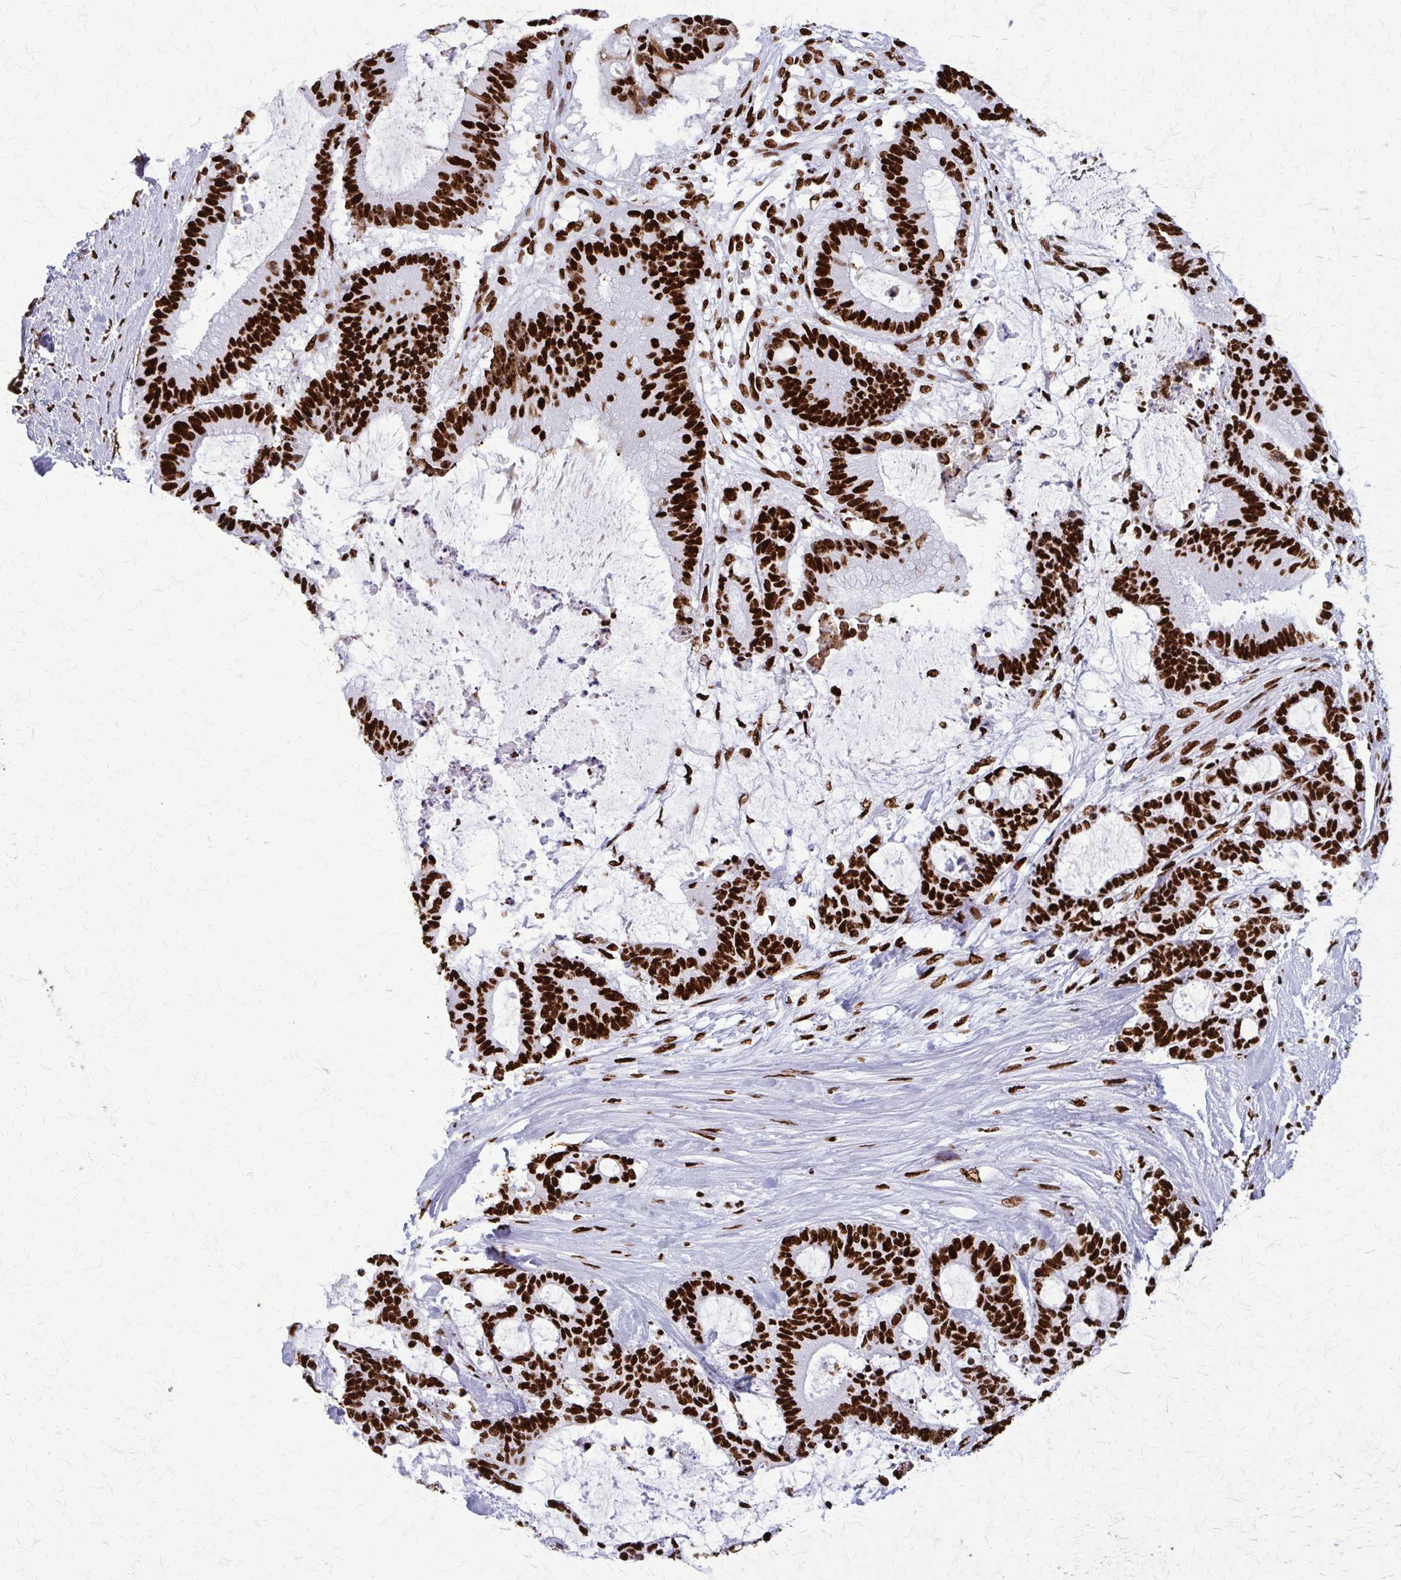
{"staining": {"intensity": "strong", "quantity": ">75%", "location": "nuclear"}, "tissue": "liver cancer", "cell_type": "Tumor cells", "image_type": "cancer", "snomed": [{"axis": "morphology", "description": "Normal tissue, NOS"}, {"axis": "morphology", "description": "Cholangiocarcinoma"}, {"axis": "topography", "description": "Liver"}, {"axis": "topography", "description": "Peripheral nerve tissue"}], "caption": "Liver cancer (cholangiocarcinoma) tissue shows strong nuclear staining in about >75% of tumor cells, visualized by immunohistochemistry.", "gene": "SFPQ", "patient": {"sex": "female", "age": 73}}